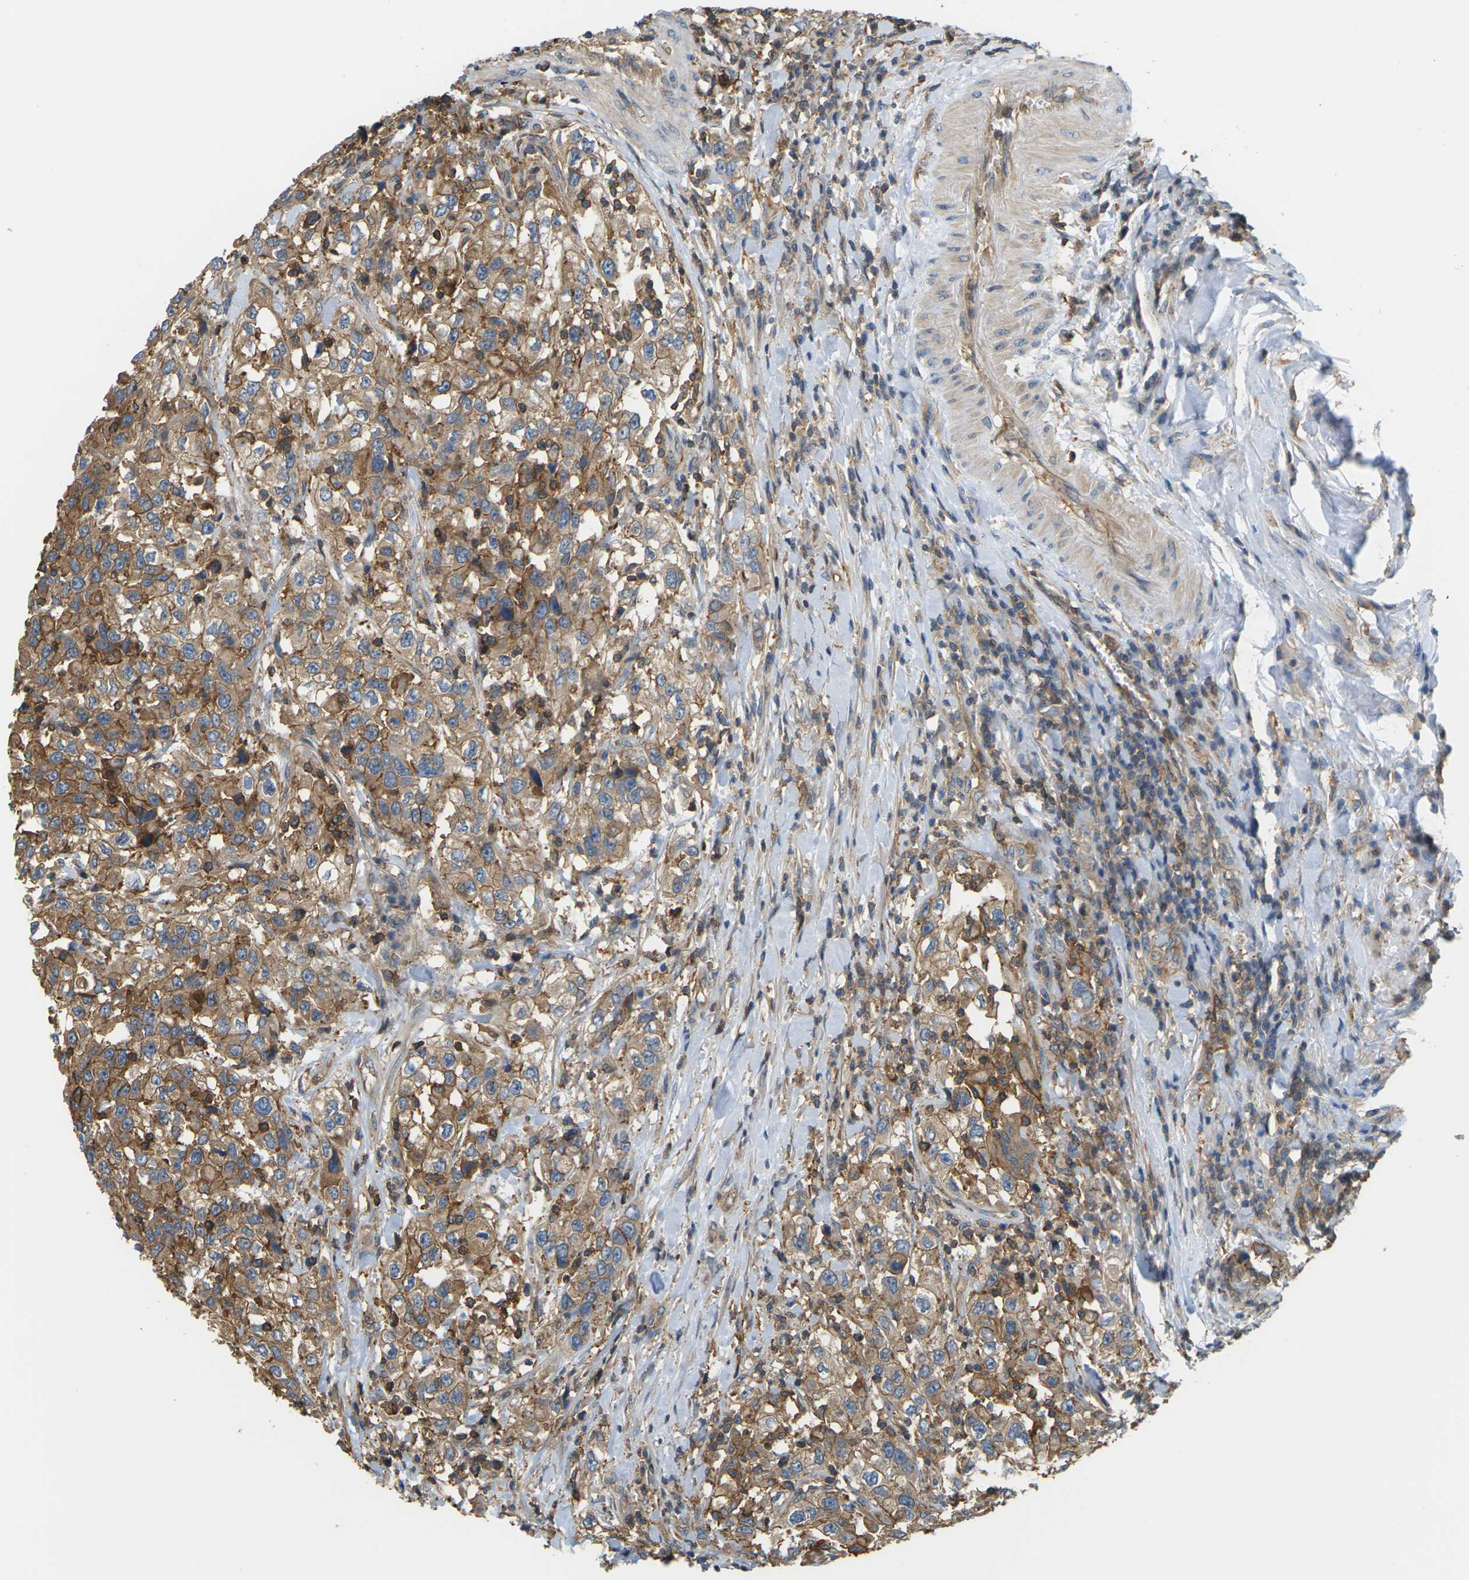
{"staining": {"intensity": "moderate", "quantity": ">75%", "location": "cytoplasmic/membranous"}, "tissue": "urothelial cancer", "cell_type": "Tumor cells", "image_type": "cancer", "snomed": [{"axis": "morphology", "description": "Urothelial carcinoma, High grade"}, {"axis": "topography", "description": "Urinary bladder"}], "caption": "Protein staining of urothelial cancer tissue exhibits moderate cytoplasmic/membranous staining in approximately >75% of tumor cells. (DAB (3,3'-diaminobenzidine) IHC with brightfield microscopy, high magnification).", "gene": "IQGAP1", "patient": {"sex": "female", "age": 80}}